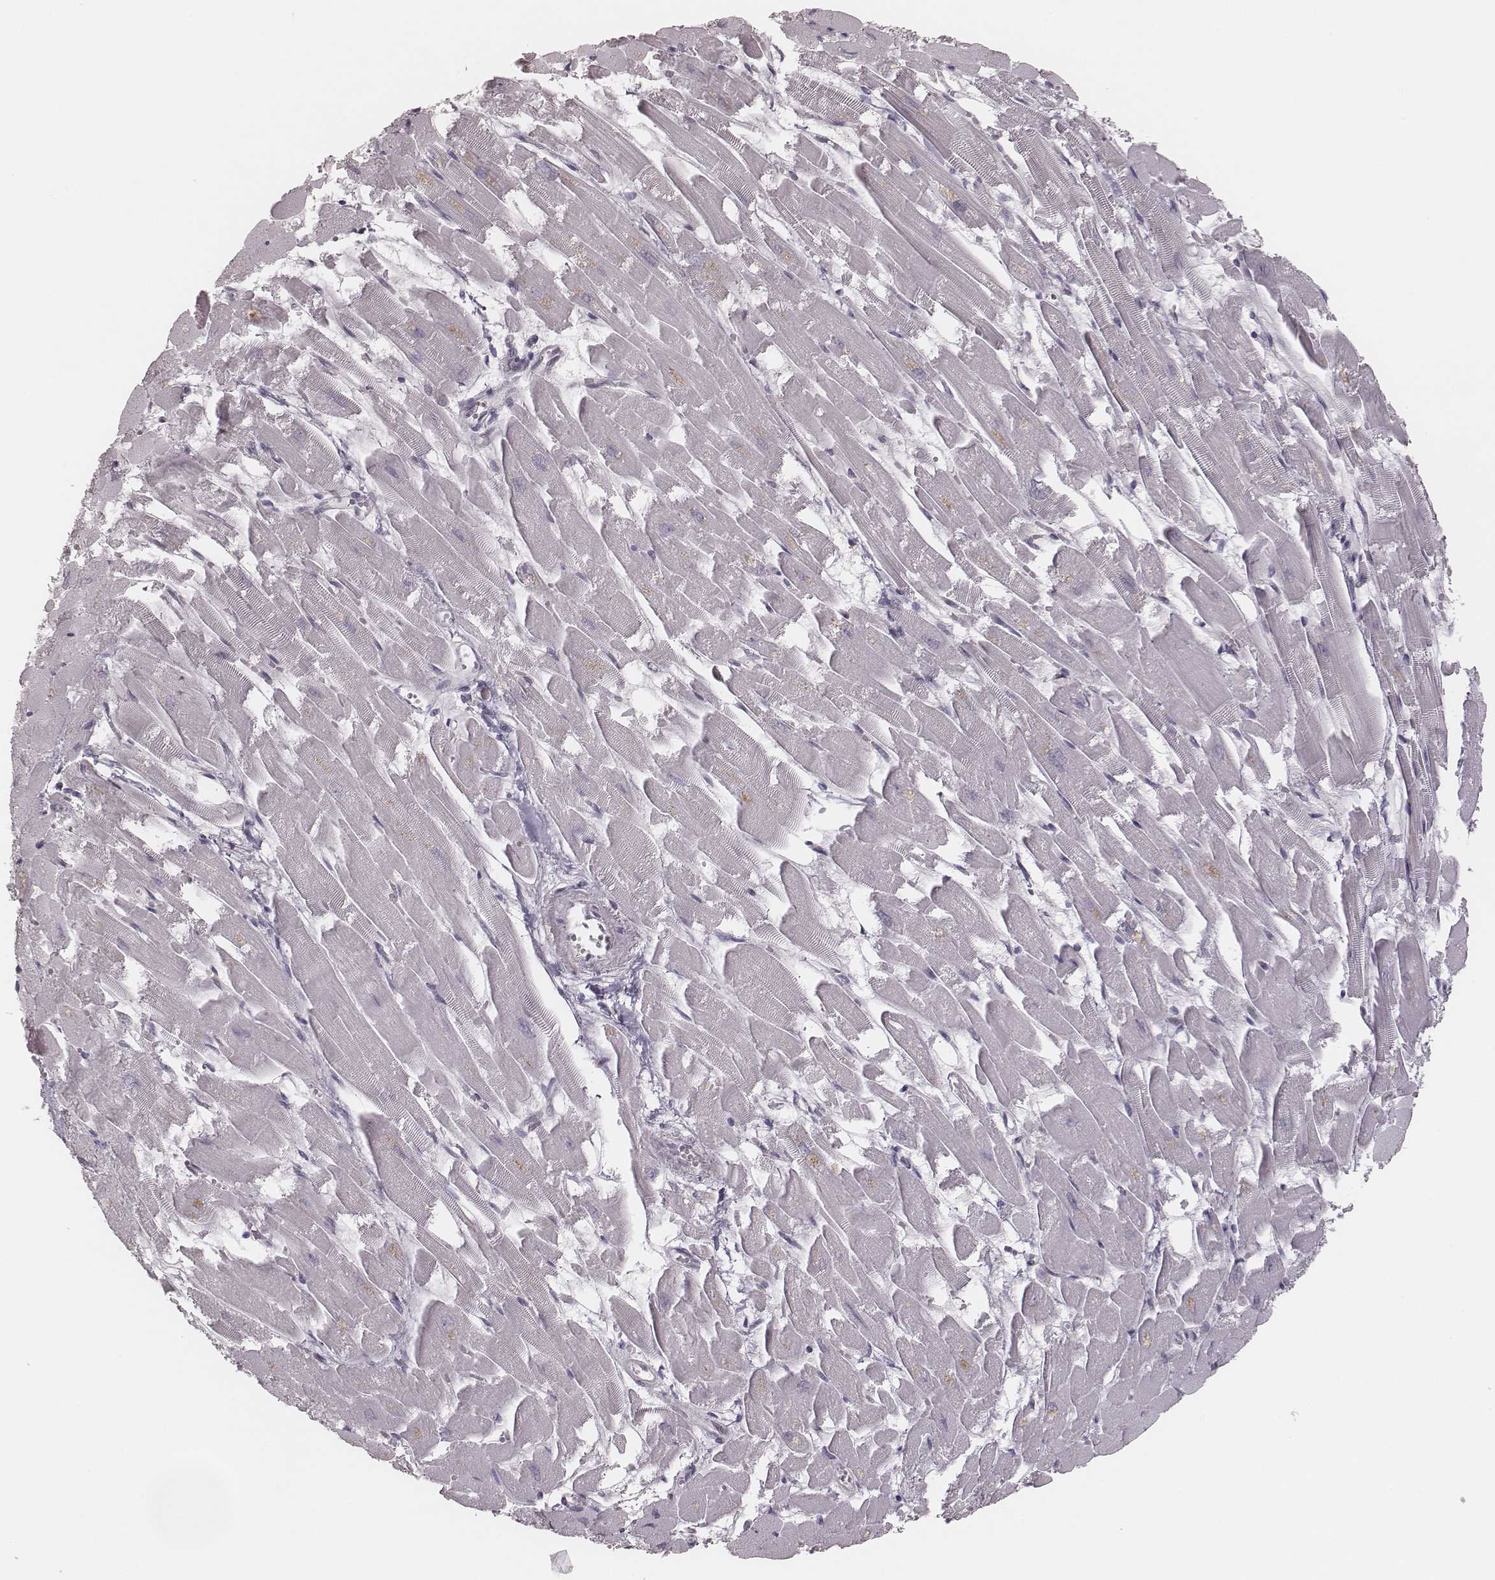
{"staining": {"intensity": "negative", "quantity": "none", "location": "none"}, "tissue": "heart muscle", "cell_type": "Cardiomyocytes", "image_type": "normal", "snomed": [{"axis": "morphology", "description": "Normal tissue, NOS"}, {"axis": "topography", "description": "Heart"}], "caption": "IHC of unremarkable human heart muscle displays no staining in cardiomyocytes.", "gene": "MSX1", "patient": {"sex": "female", "age": 52}}